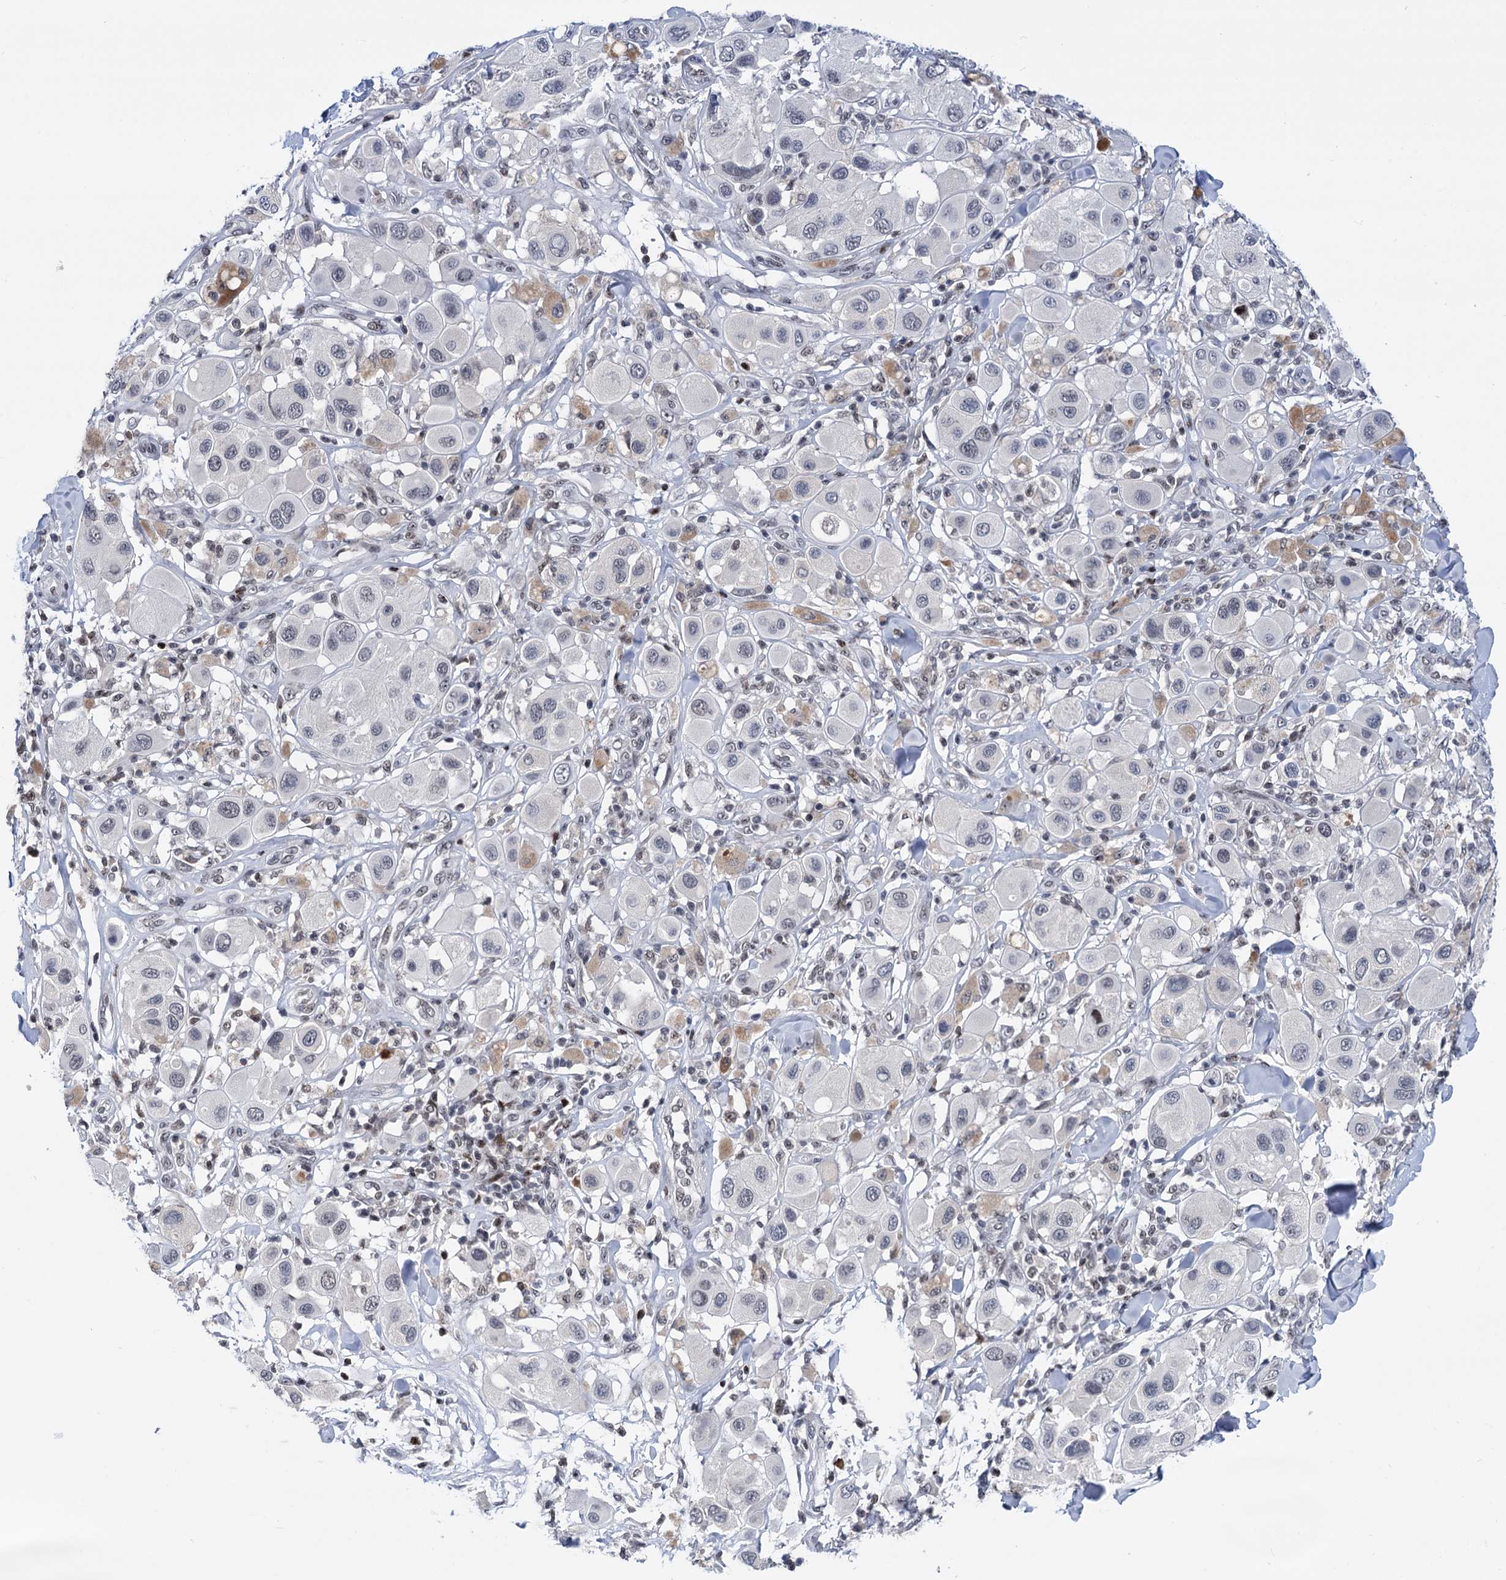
{"staining": {"intensity": "negative", "quantity": "none", "location": "none"}, "tissue": "melanoma", "cell_type": "Tumor cells", "image_type": "cancer", "snomed": [{"axis": "morphology", "description": "Malignant melanoma, Metastatic site"}, {"axis": "topography", "description": "Skin"}], "caption": "High magnification brightfield microscopy of malignant melanoma (metastatic site) stained with DAB (brown) and counterstained with hematoxylin (blue): tumor cells show no significant expression.", "gene": "ZCCHC10", "patient": {"sex": "male", "age": 41}}